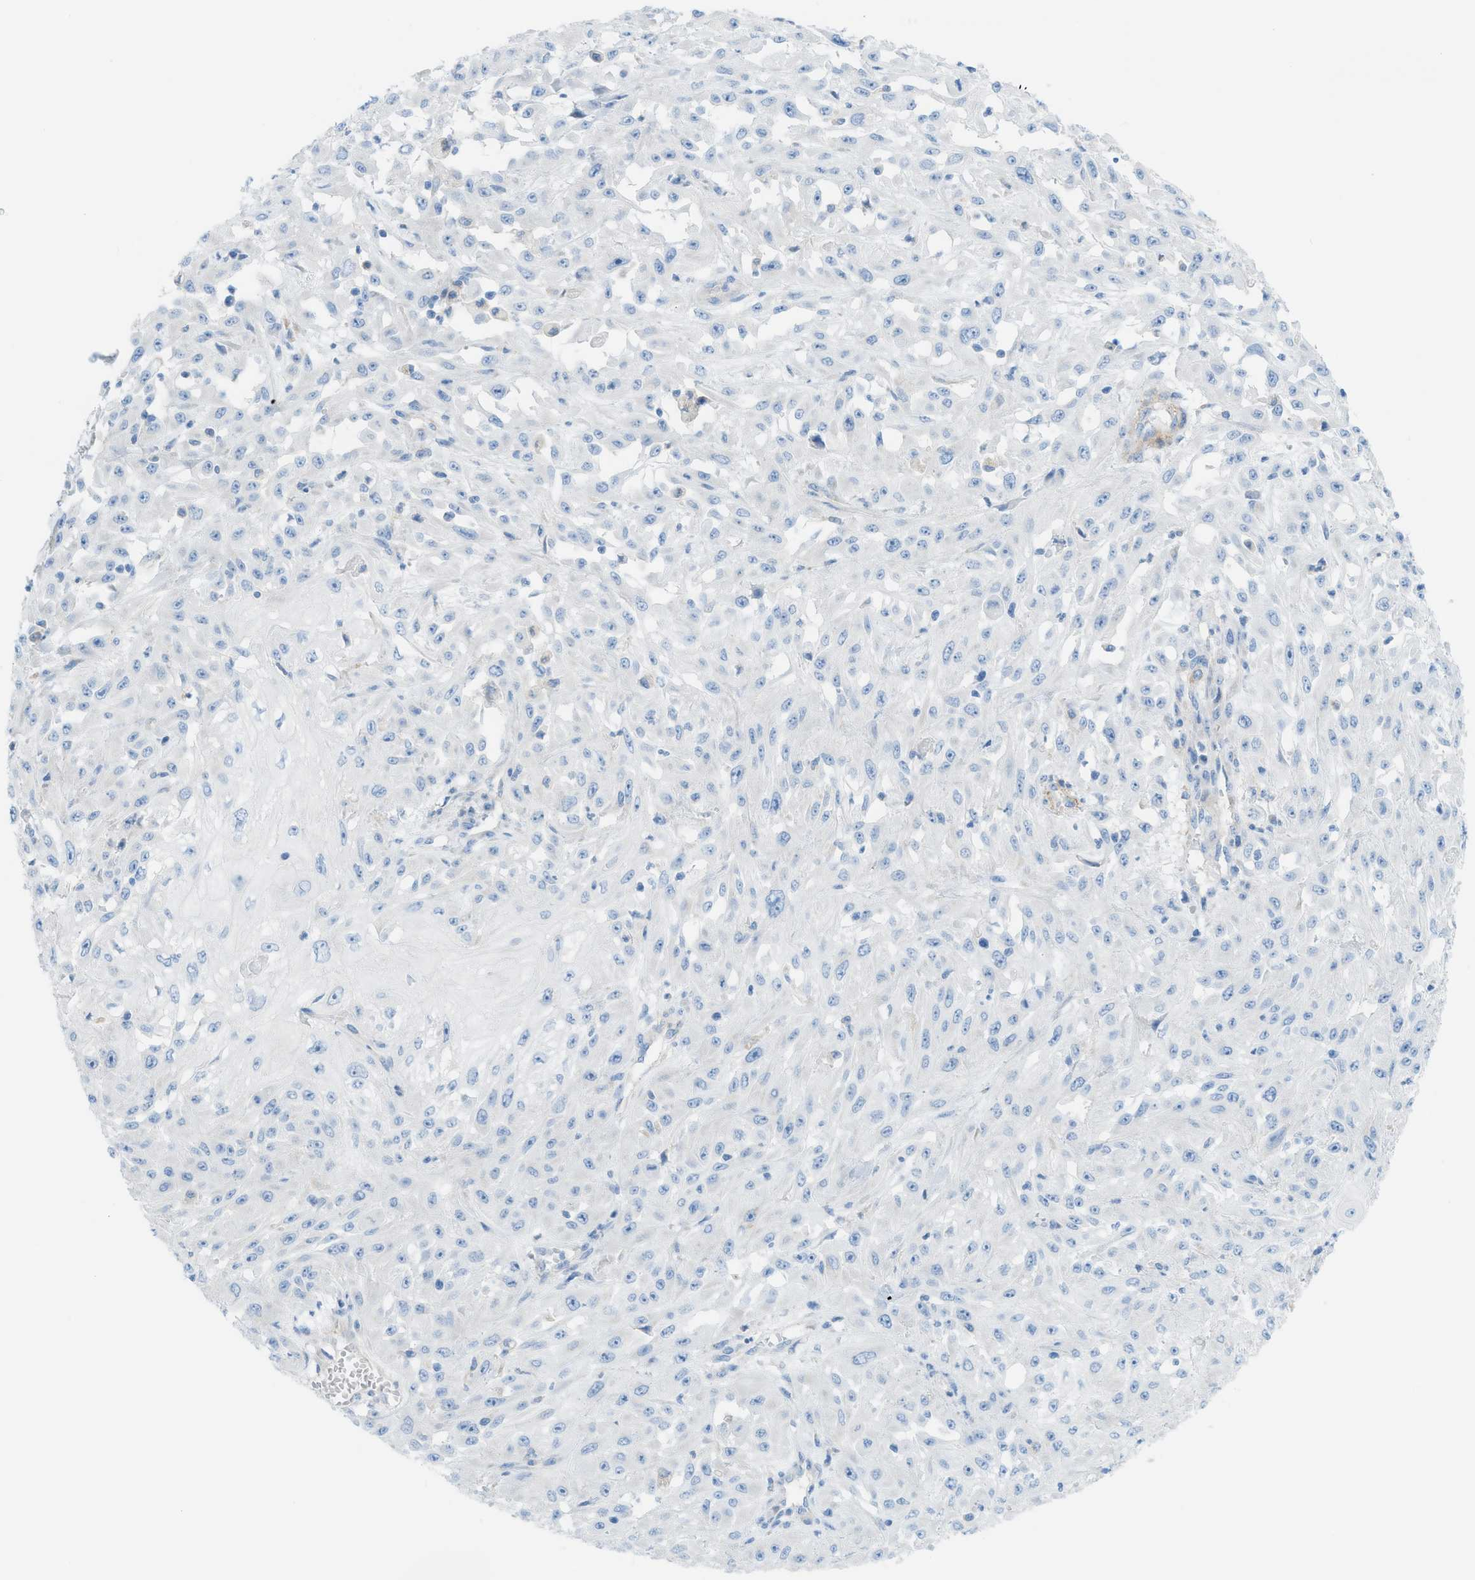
{"staining": {"intensity": "negative", "quantity": "none", "location": "none"}, "tissue": "skin cancer", "cell_type": "Tumor cells", "image_type": "cancer", "snomed": [{"axis": "morphology", "description": "Squamous cell carcinoma, NOS"}, {"axis": "morphology", "description": "Squamous cell carcinoma, metastatic, NOS"}, {"axis": "topography", "description": "Skin"}, {"axis": "topography", "description": "Lymph node"}], "caption": "Skin squamous cell carcinoma was stained to show a protein in brown. There is no significant expression in tumor cells.", "gene": "MYH11", "patient": {"sex": "male", "age": 75}}